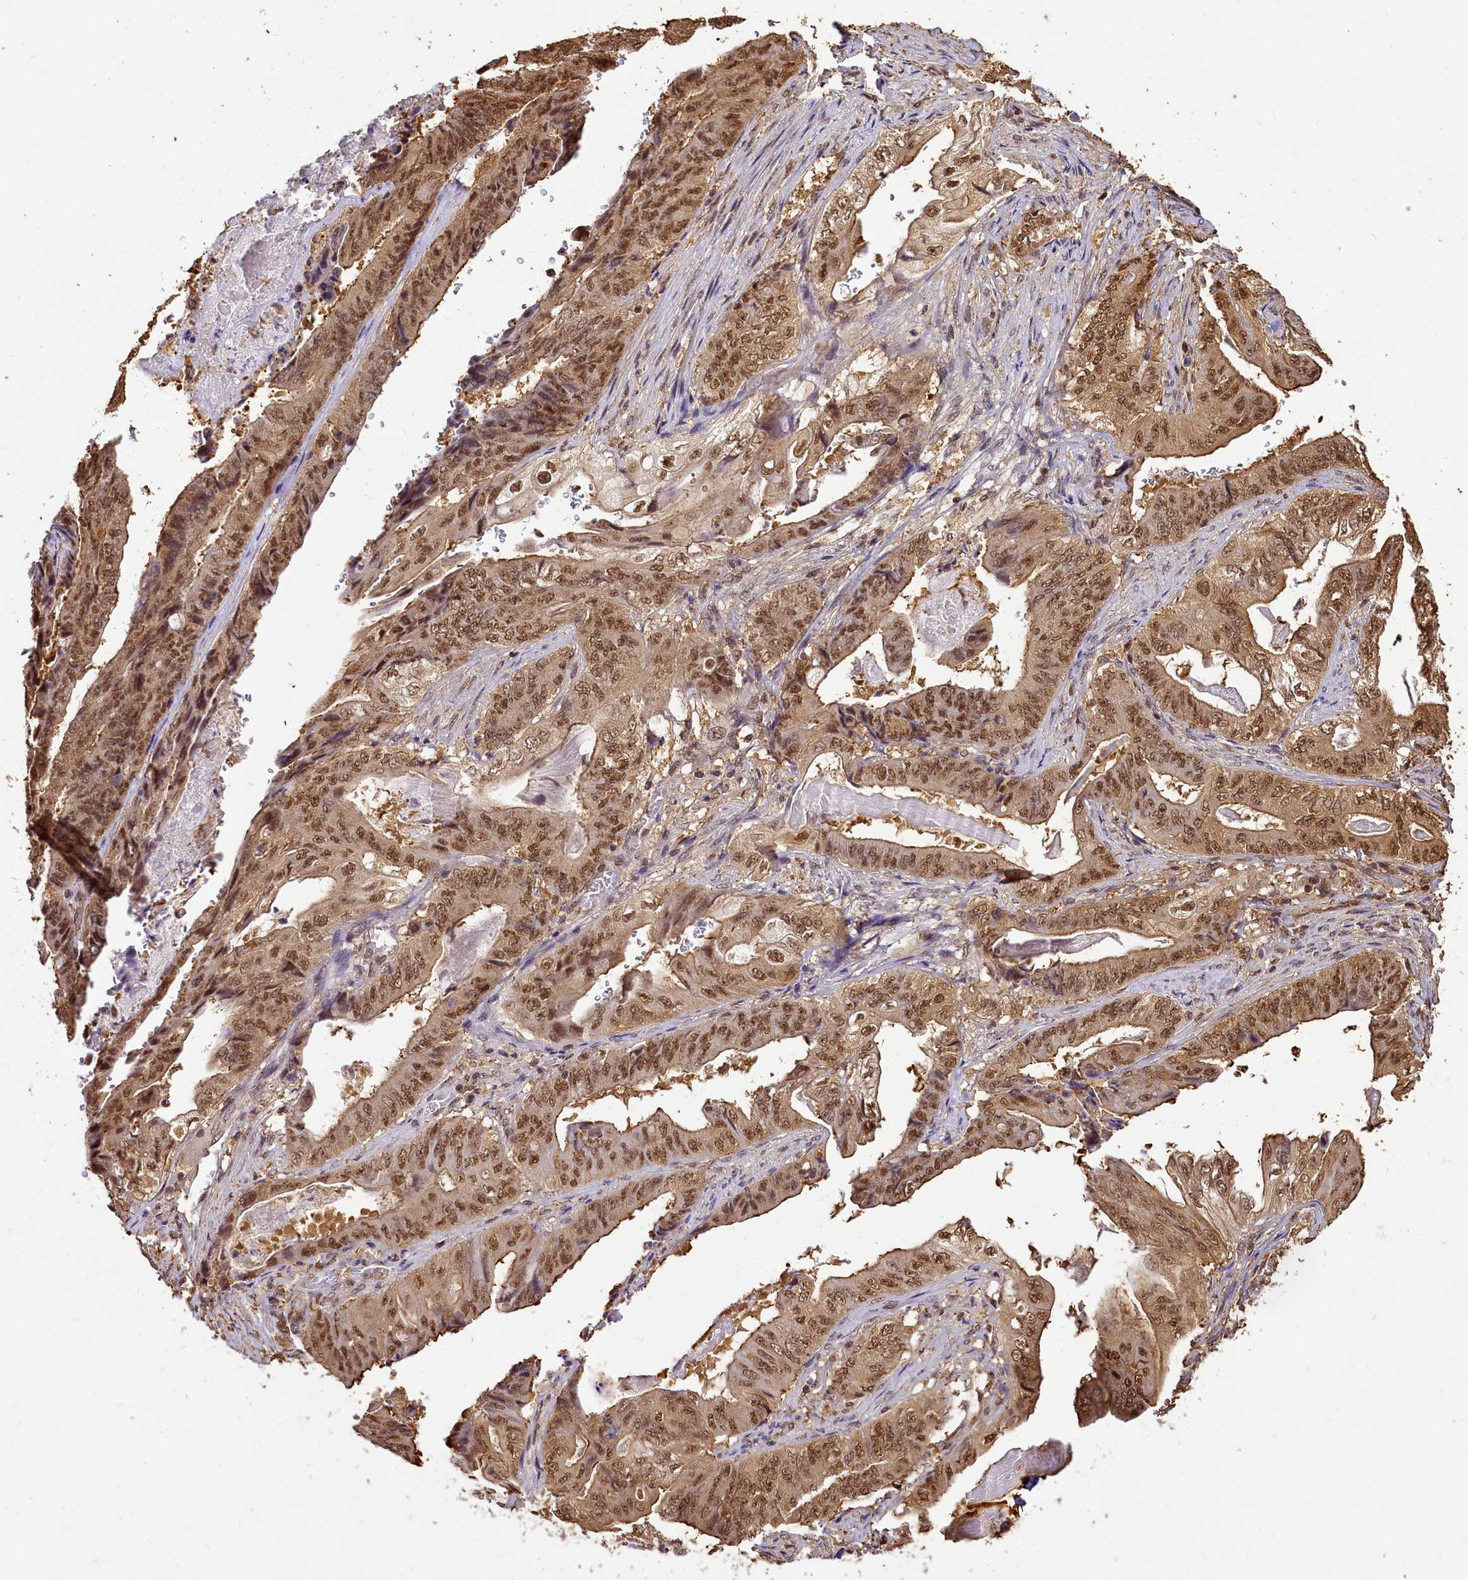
{"staining": {"intensity": "moderate", "quantity": ">75%", "location": "cytoplasmic/membranous,nuclear"}, "tissue": "stomach cancer", "cell_type": "Tumor cells", "image_type": "cancer", "snomed": [{"axis": "morphology", "description": "Adenocarcinoma, NOS"}, {"axis": "topography", "description": "Stomach"}], "caption": "Adenocarcinoma (stomach) stained with DAB (3,3'-diaminobenzidine) immunohistochemistry shows medium levels of moderate cytoplasmic/membranous and nuclear staining in about >75% of tumor cells.", "gene": "PPP4C", "patient": {"sex": "female", "age": 73}}